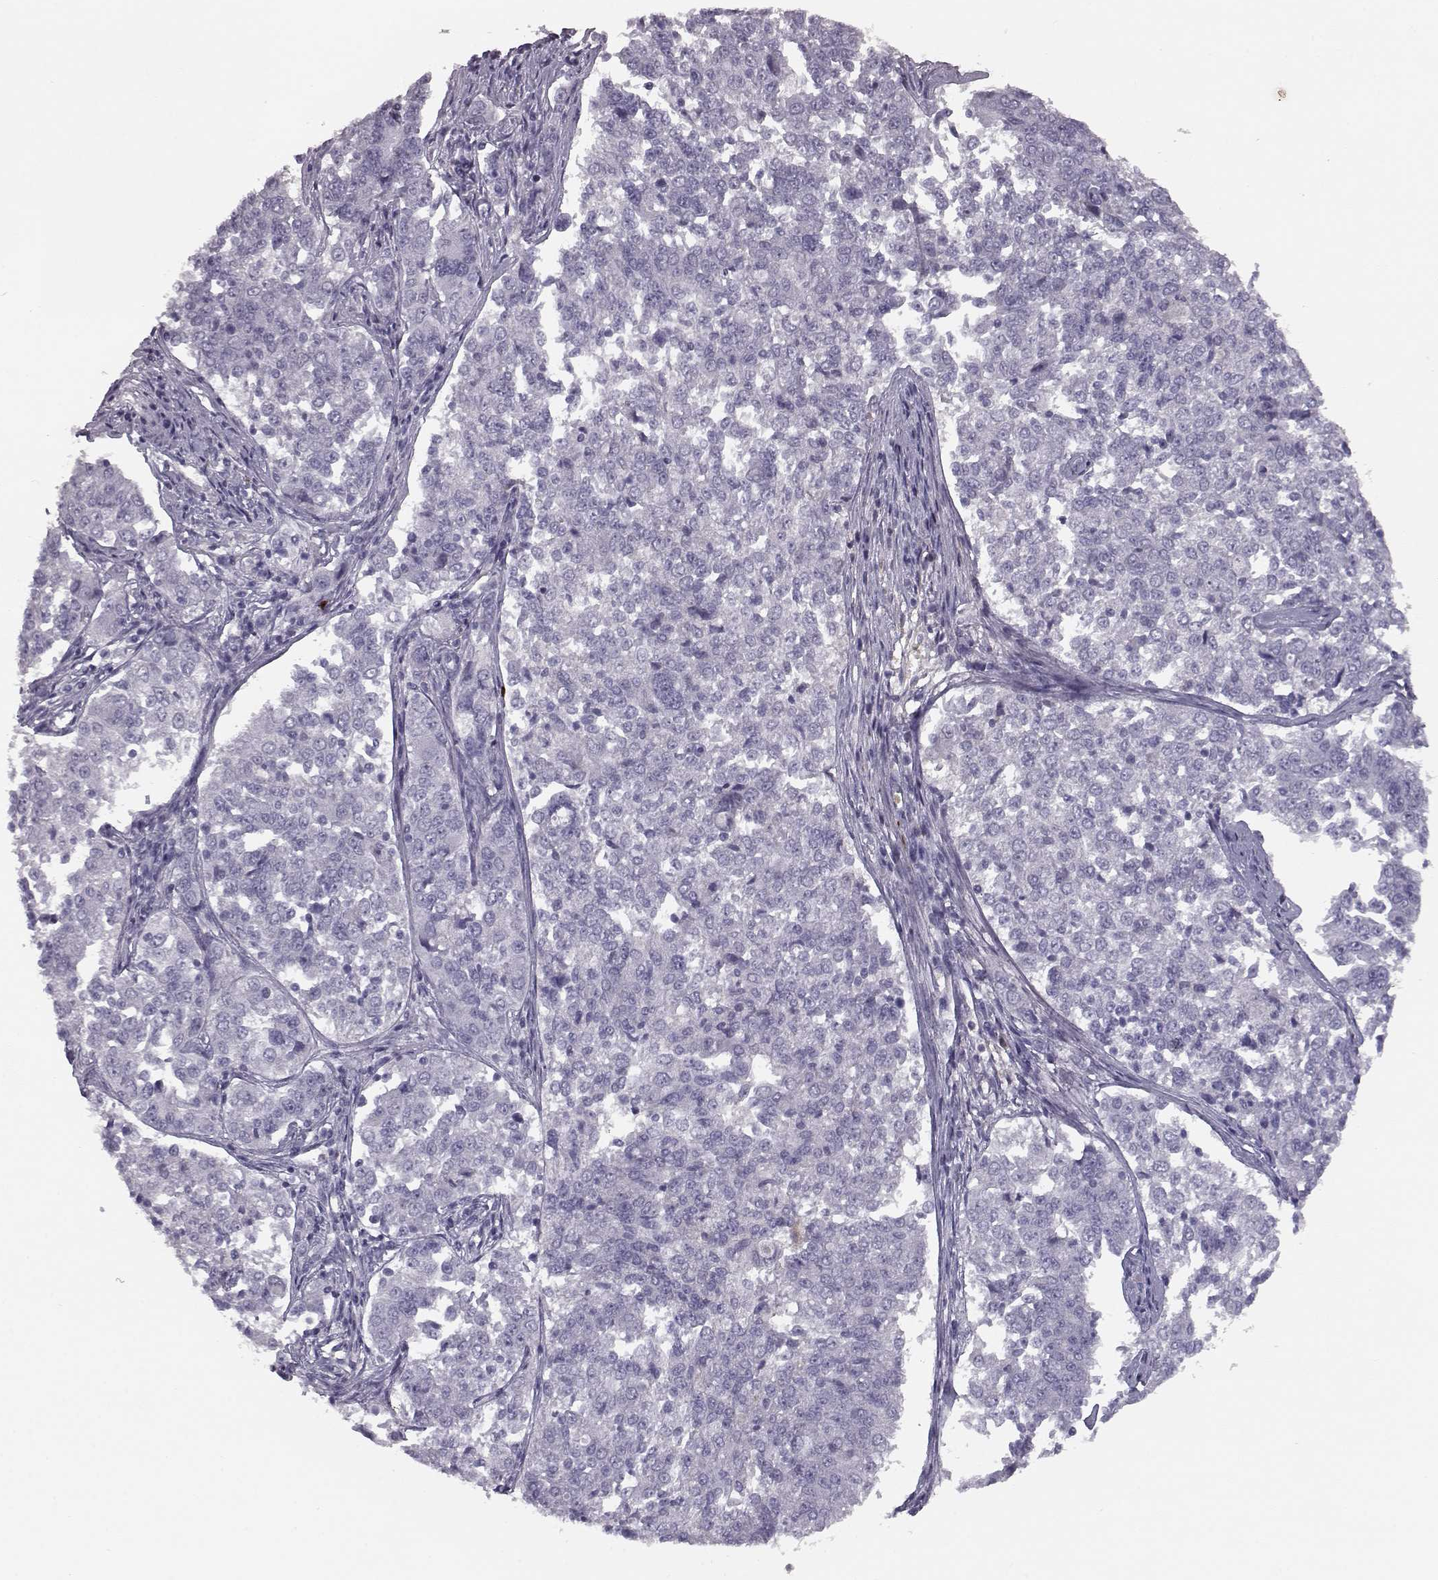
{"staining": {"intensity": "negative", "quantity": "none", "location": "none"}, "tissue": "endometrial cancer", "cell_type": "Tumor cells", "image_type": "cancer", "snomed": [{"axis": "morphology", "description": "Adenocarcinoma, NOS"}, {"axis": "topography", "description": "Endometrium"}], "caption": "Tumor cells are negative for protein expression in human adenocarcinoma (endometrial).", "gene": "CCL19", "patient": {"sex": "female", "age": 43}}